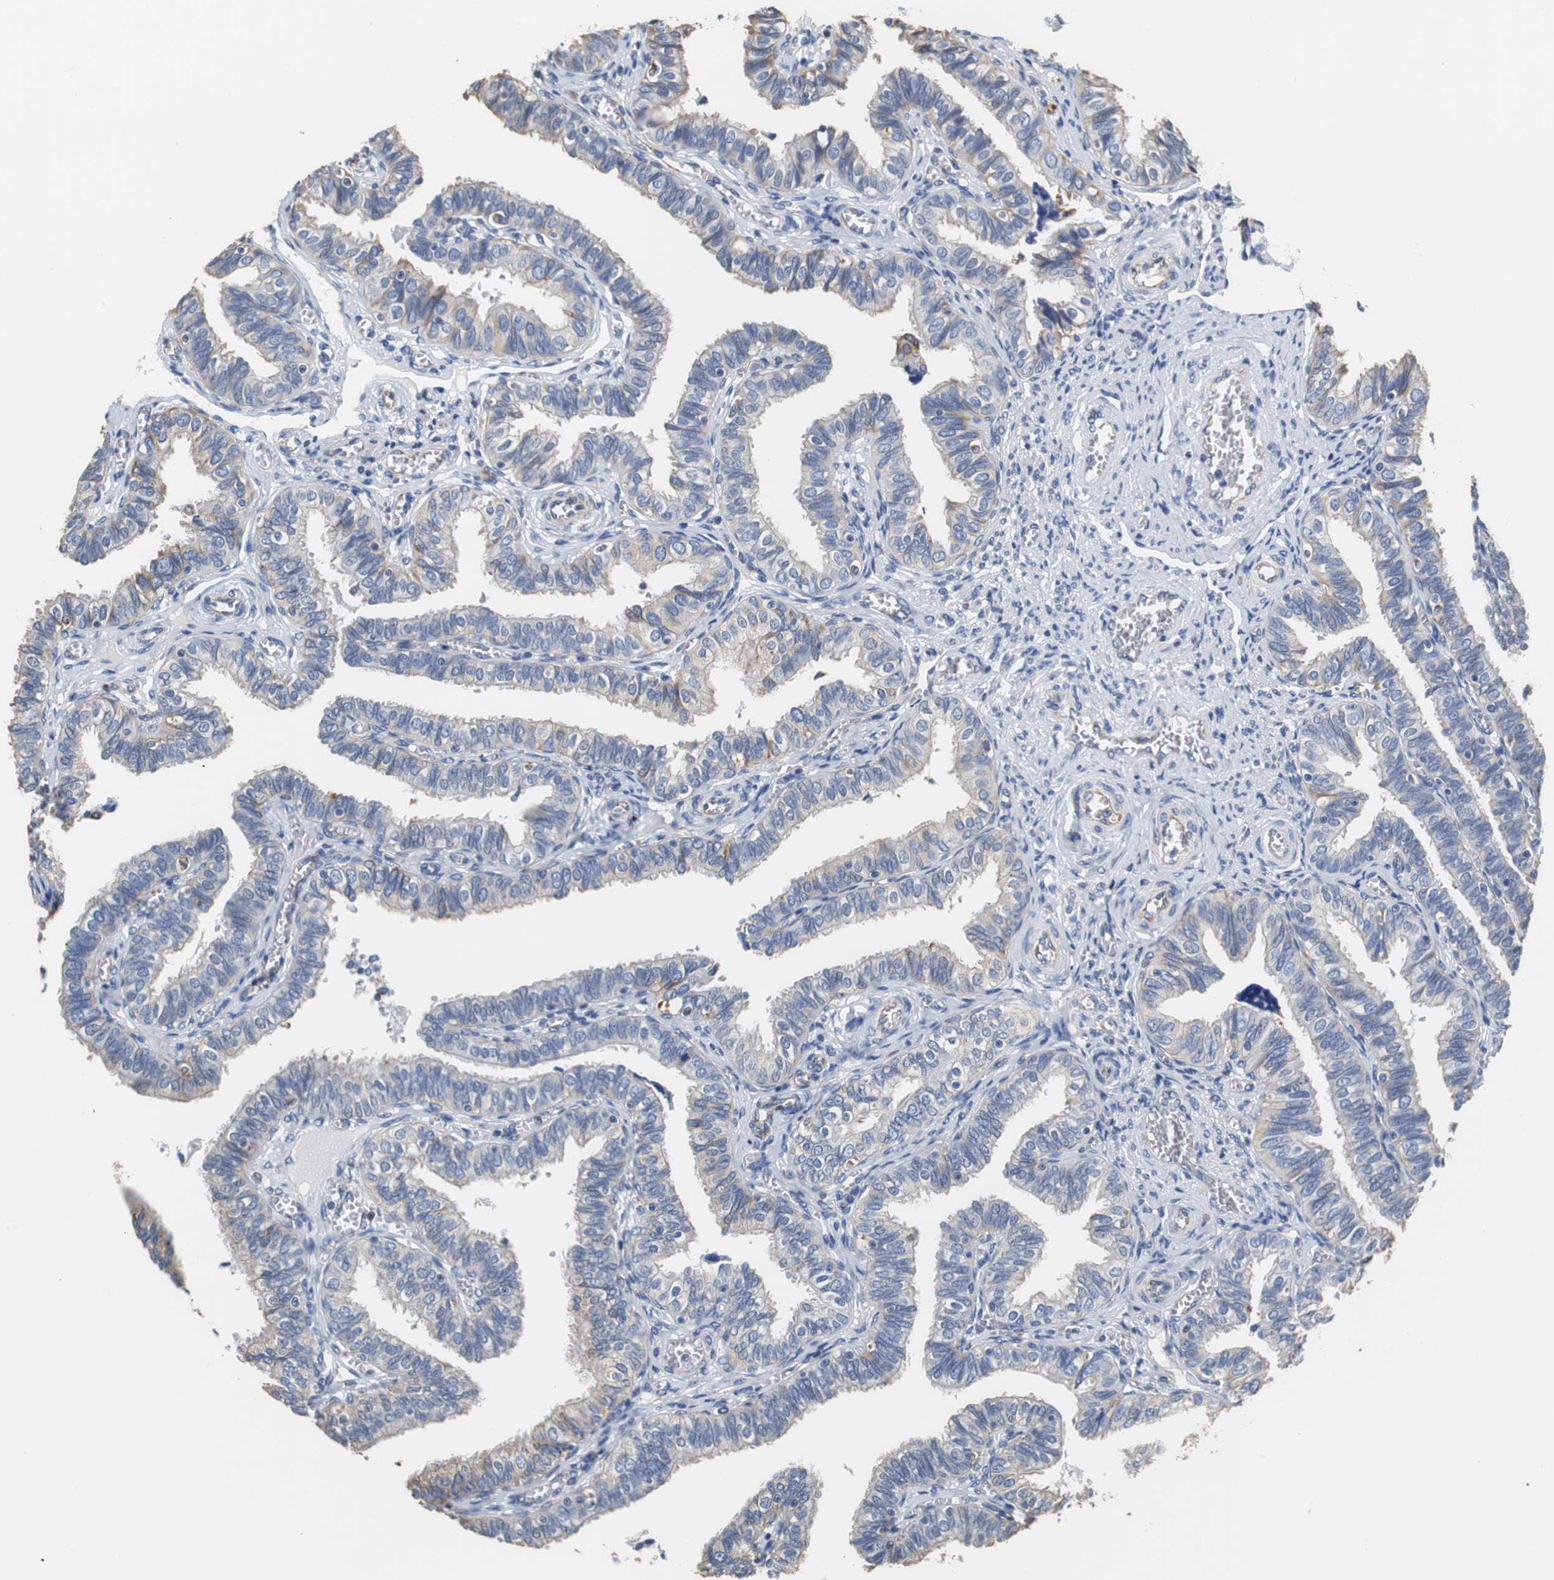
{"staining": {"intensity": "moderate", "quantity": ">75%", "location": "cytoplasmic/membranous"}, "tissue": "fallopian tube", "cell_type": "Glandular cells", "image_type": "normal", "snomed": [{"axis": "morphology", "description": "Normal tissue, NOS"}, {"axis": "topography", "description": "Fallopian tube"}], "caption": "About >75% of glandular cells in unremarkable human fallopian tube reveal moderate cytoplasmic/membranous protein positivity as visualized by brown immunohistochemical staining.", "gene": "PCK1", "patient": {"sex": "female", "age": 46}}